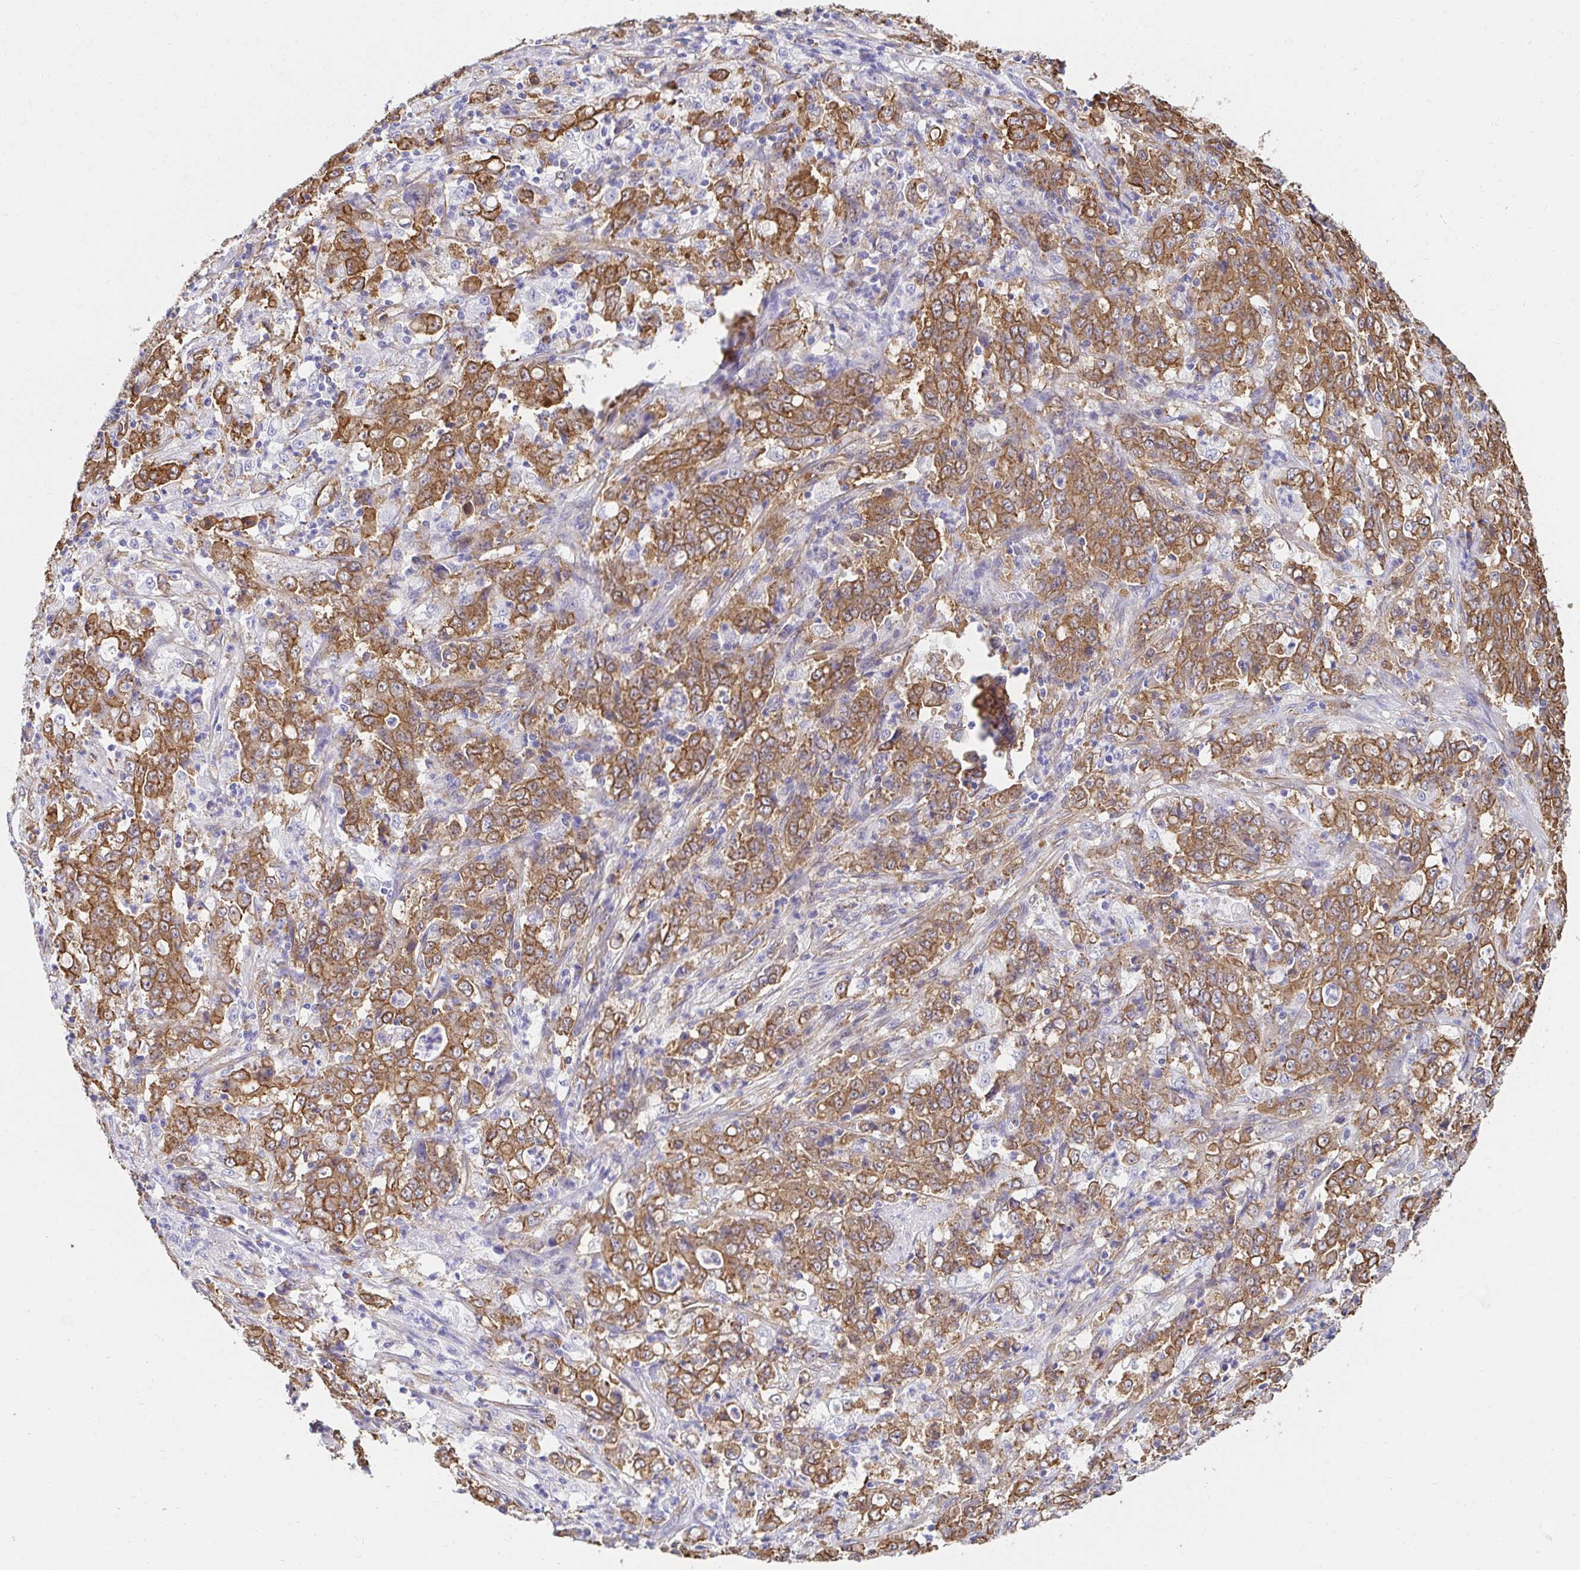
{"staining": {"intensity": "moderate", "quantity": ">75%", "location": "cytoplasmic/membranous"}, "tissue": "stomach cancer", "cell_type": "Tumor cells", "image_type": "cancer", "snomed": [{"axis": "morphology", "description": "Adenocarcinoma, NOS"}, {"axis": "topography", "description": "Stomach, lower"}], "caption": "About >75% of tumor cells in adenocarcinoma (stomach) display moderate cytoplasmic/membranous protein positivity as visualized by brown immunohistochemical staining.", "gene": "CTTN", "patient": {"sex": "female", "age": 71}}